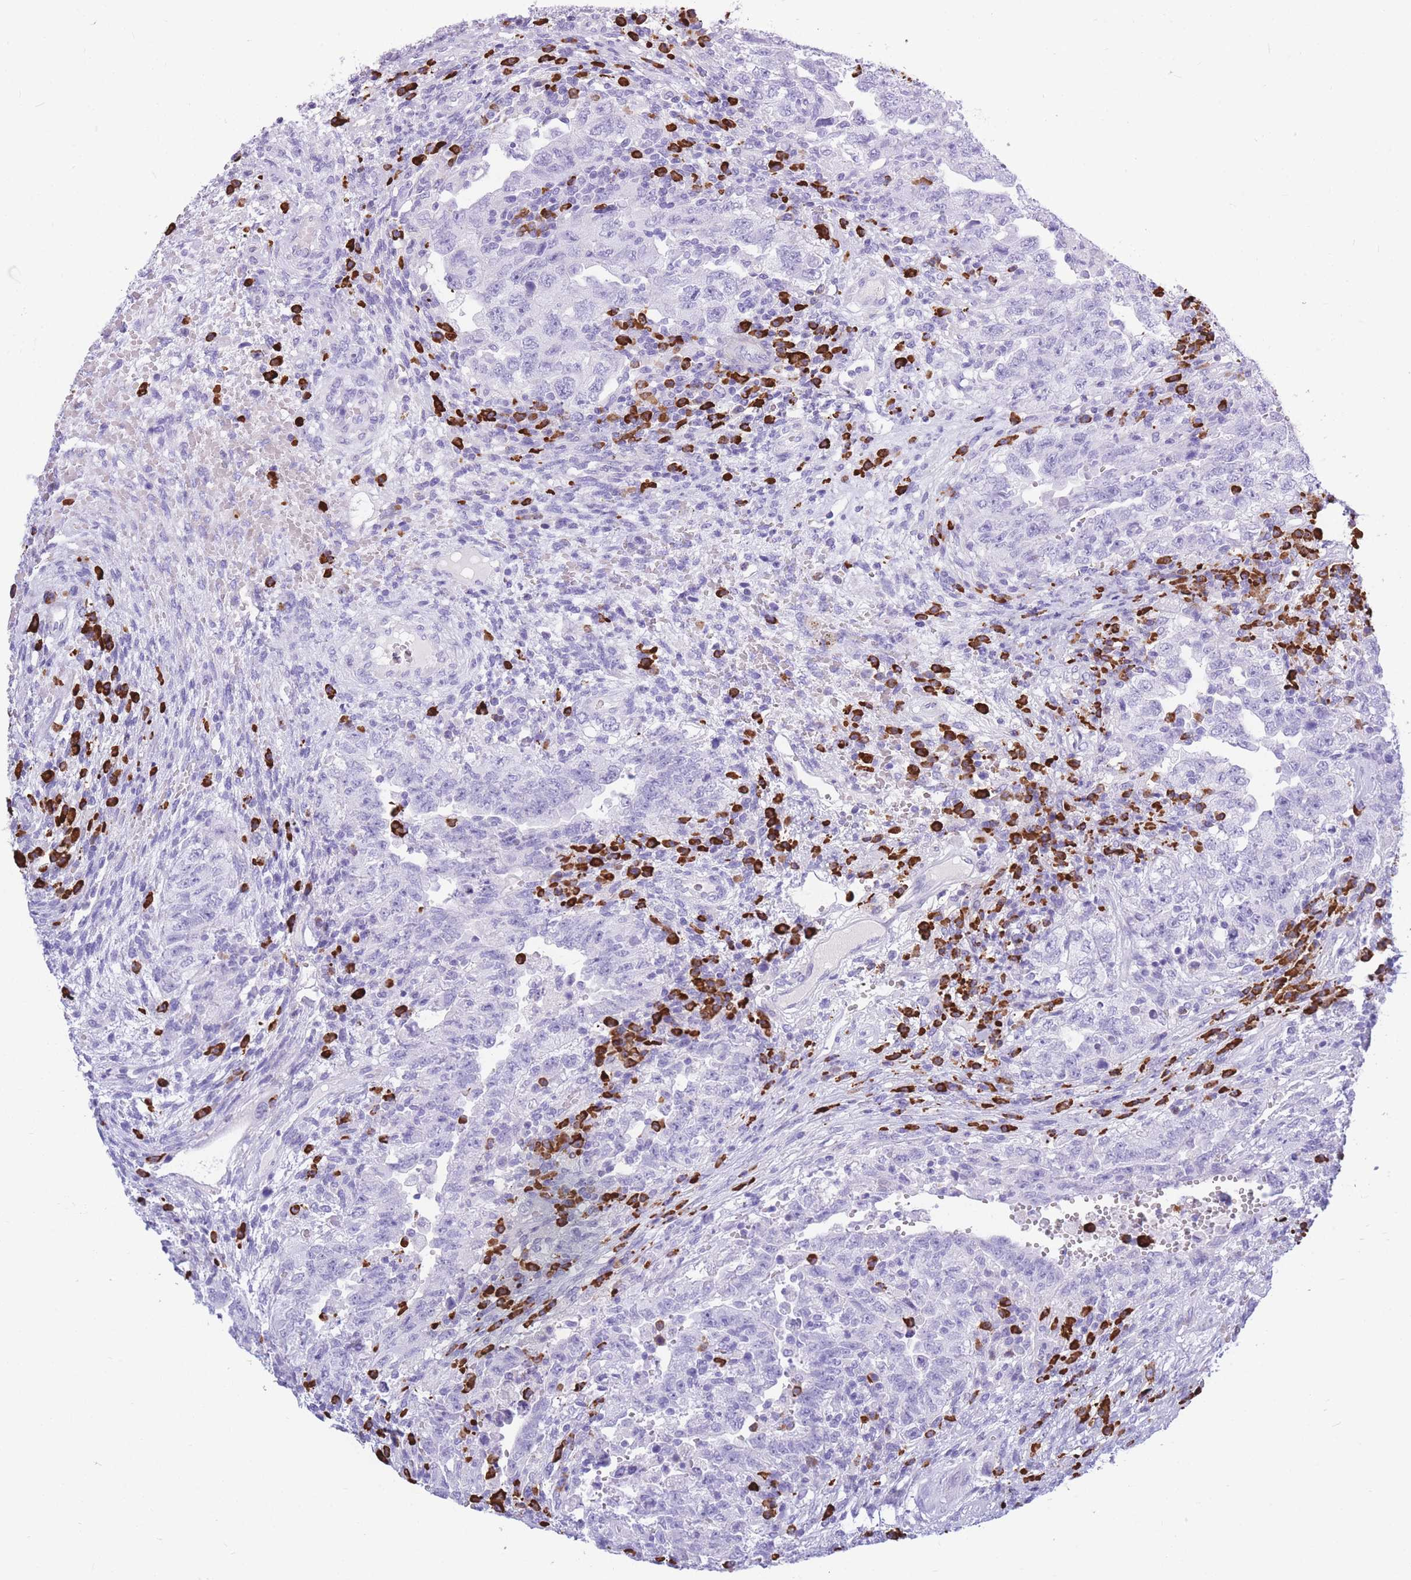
{"staining": {"intensity": "negative", "quantity": "none", "location": "none"}, "tissue": "testis cancer", "cell_type": "Tumor cells", "image_type": "cancer", "snomed": [{"axis": "morphology", "description": "Carcinoma, Embryonal, NOS"}, {"axis": "topography", "description": "Testis"}], "caption": "Tumor cells show no significant staining in testis embryonal carcinoma.", "gene": "ZFP62", "patient": {"sex": "male", "age": 26}}